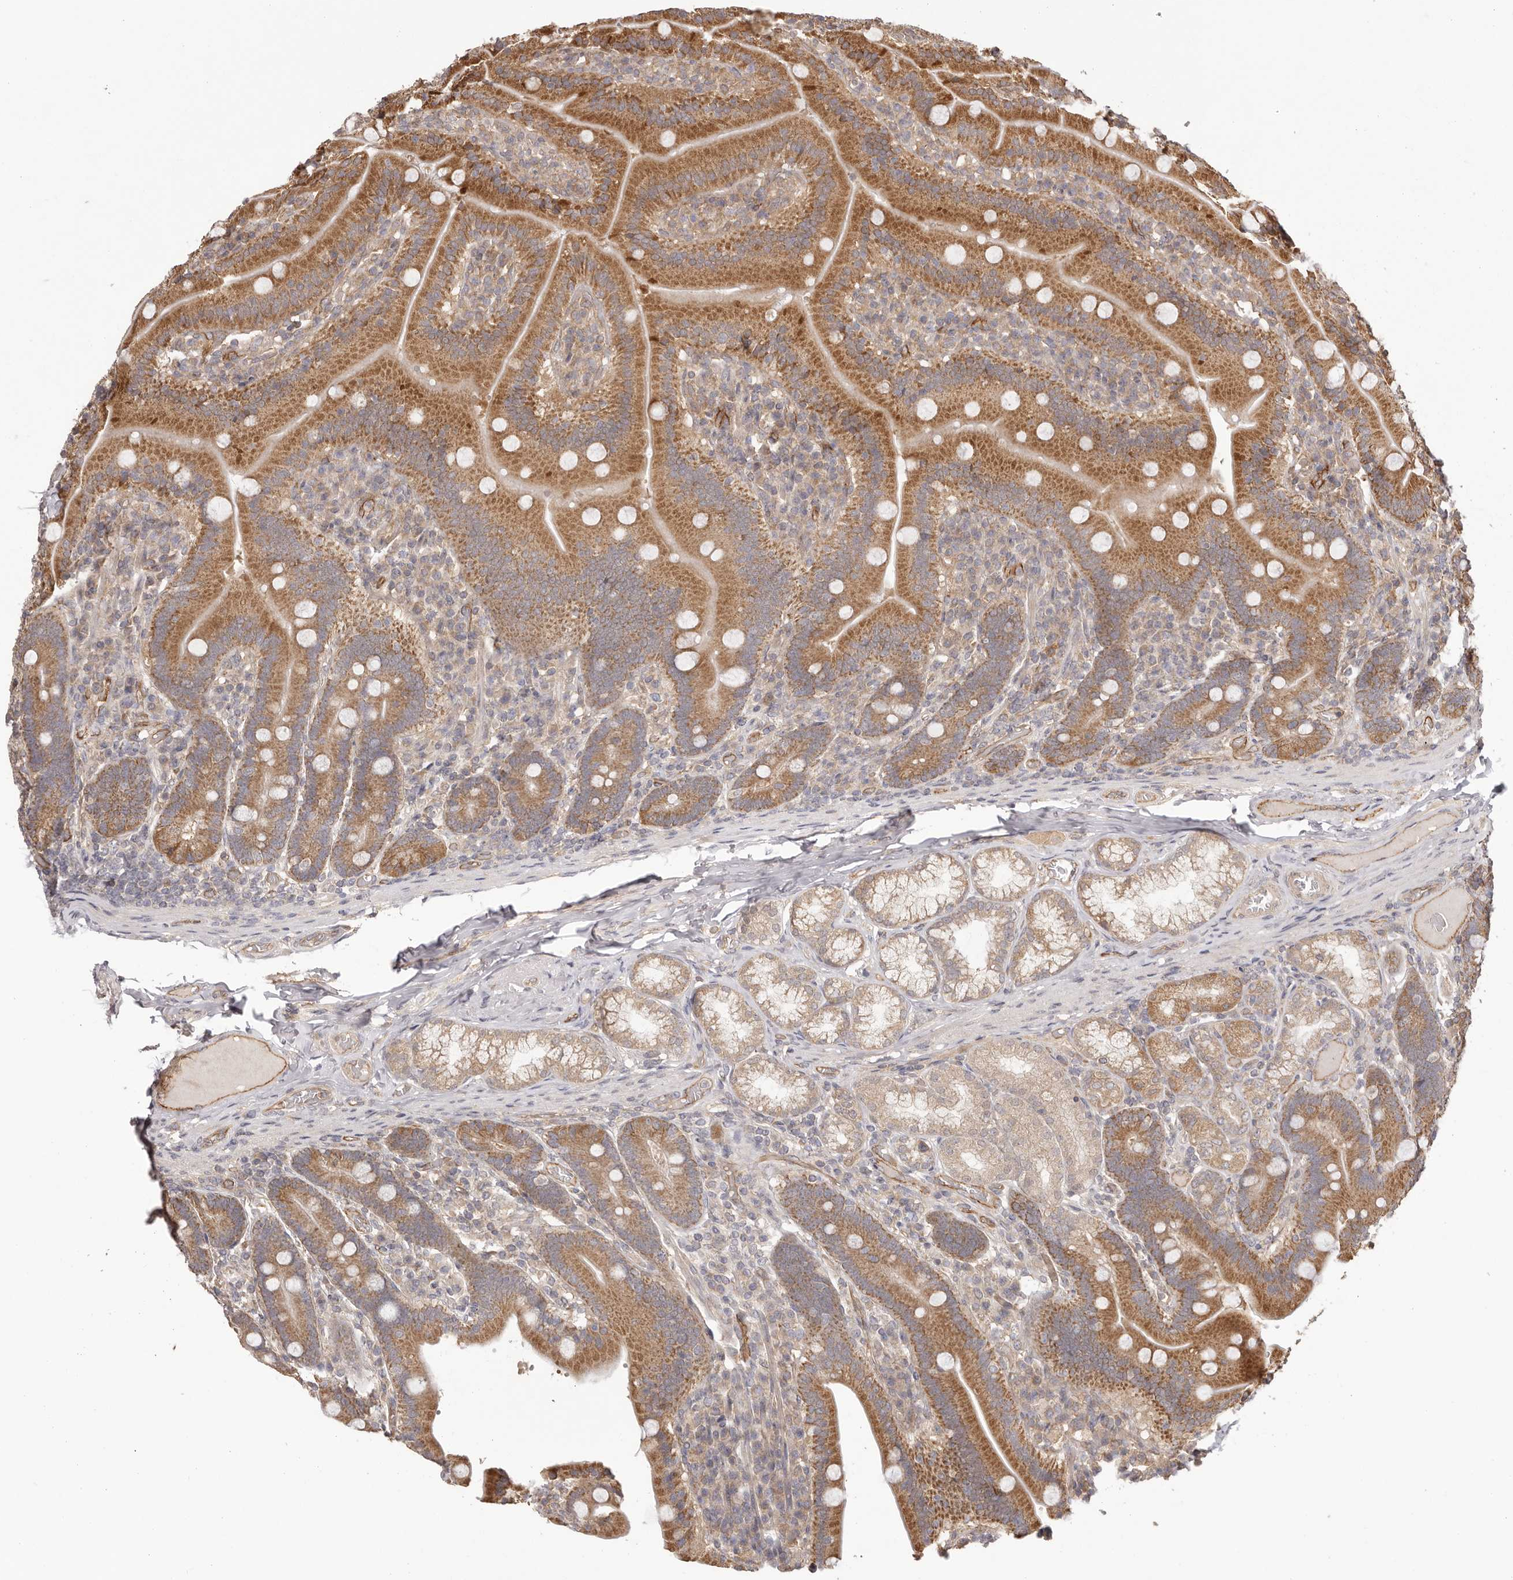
{"staining": {"intensity": "moderate", "quantity": ">75%", "location": "cytoplasmic/membranous"}, "tissue": "duodenum", "cell_type": "Glandular cells", "image_type": "normal", "snomed": [{"axis": "morphology", "description": "Normal tissue, NOS"}, {"axis": "topography", "description": "Duodenum"}], "caption": "Moderate cytoplasmic/membranous expression is present in approximately >75% of glandular cells in benign duodenum.", "gene": "UBR2", "patient": {"sex": "female", "age": 62}}